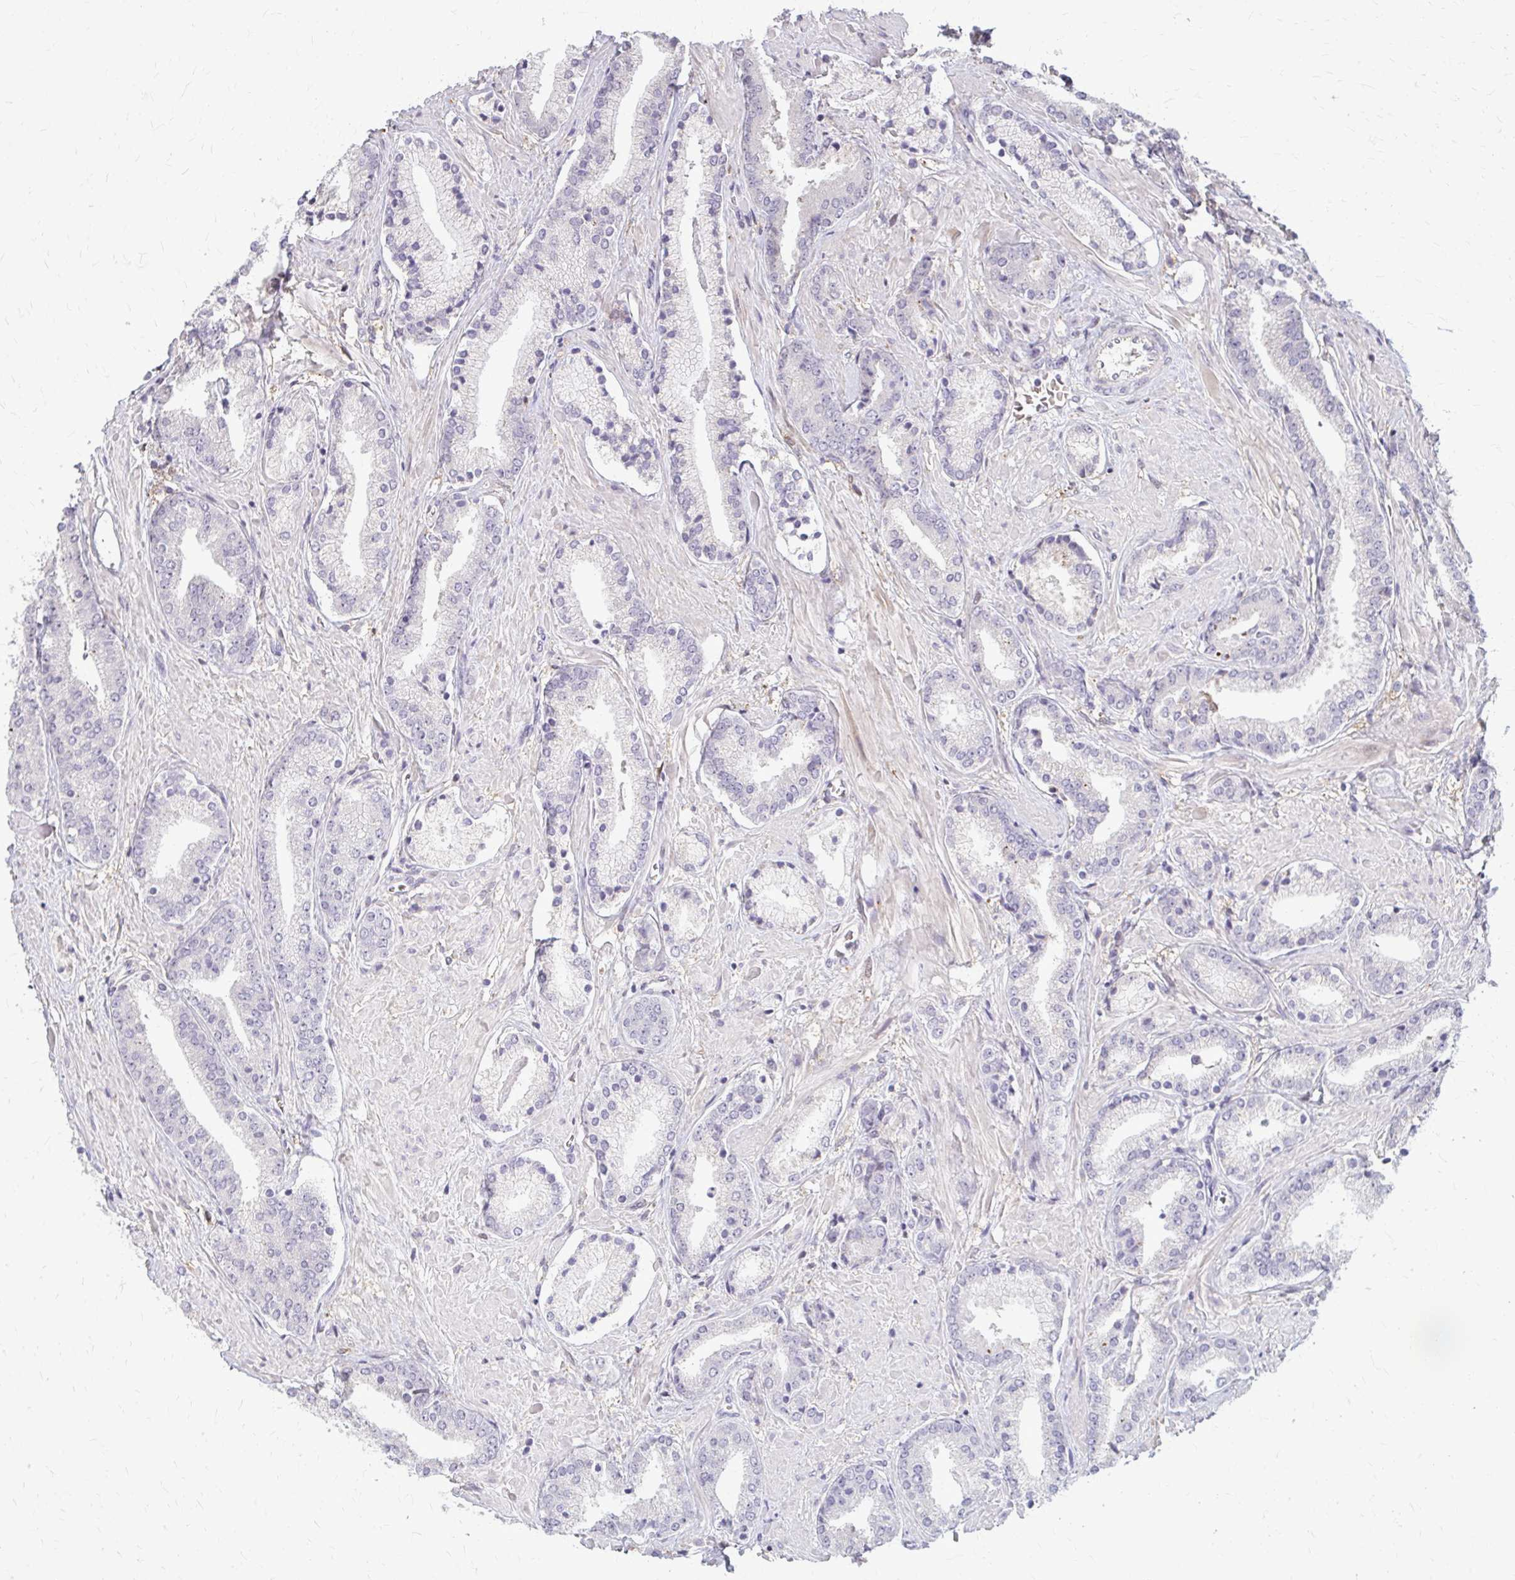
{"staining": {"intensity": "negative", "quantity": "none", "location": "none"}, "tissue": "prostate cancer", "cell_type": "Tumor cells", "image_type": "cancer", "snomed": [{"axis": "morphology", "description": "Adenocarcinoma, High grade"}, {"axis": "topography", "description": "Prostate"}], "caption": "The micrograph exhibits no staining of tumor cells in adenocarcinoma (high-grade) (prostate).", "gene": "ZNF34", "patient": {"sex": "male", "age": 56}}